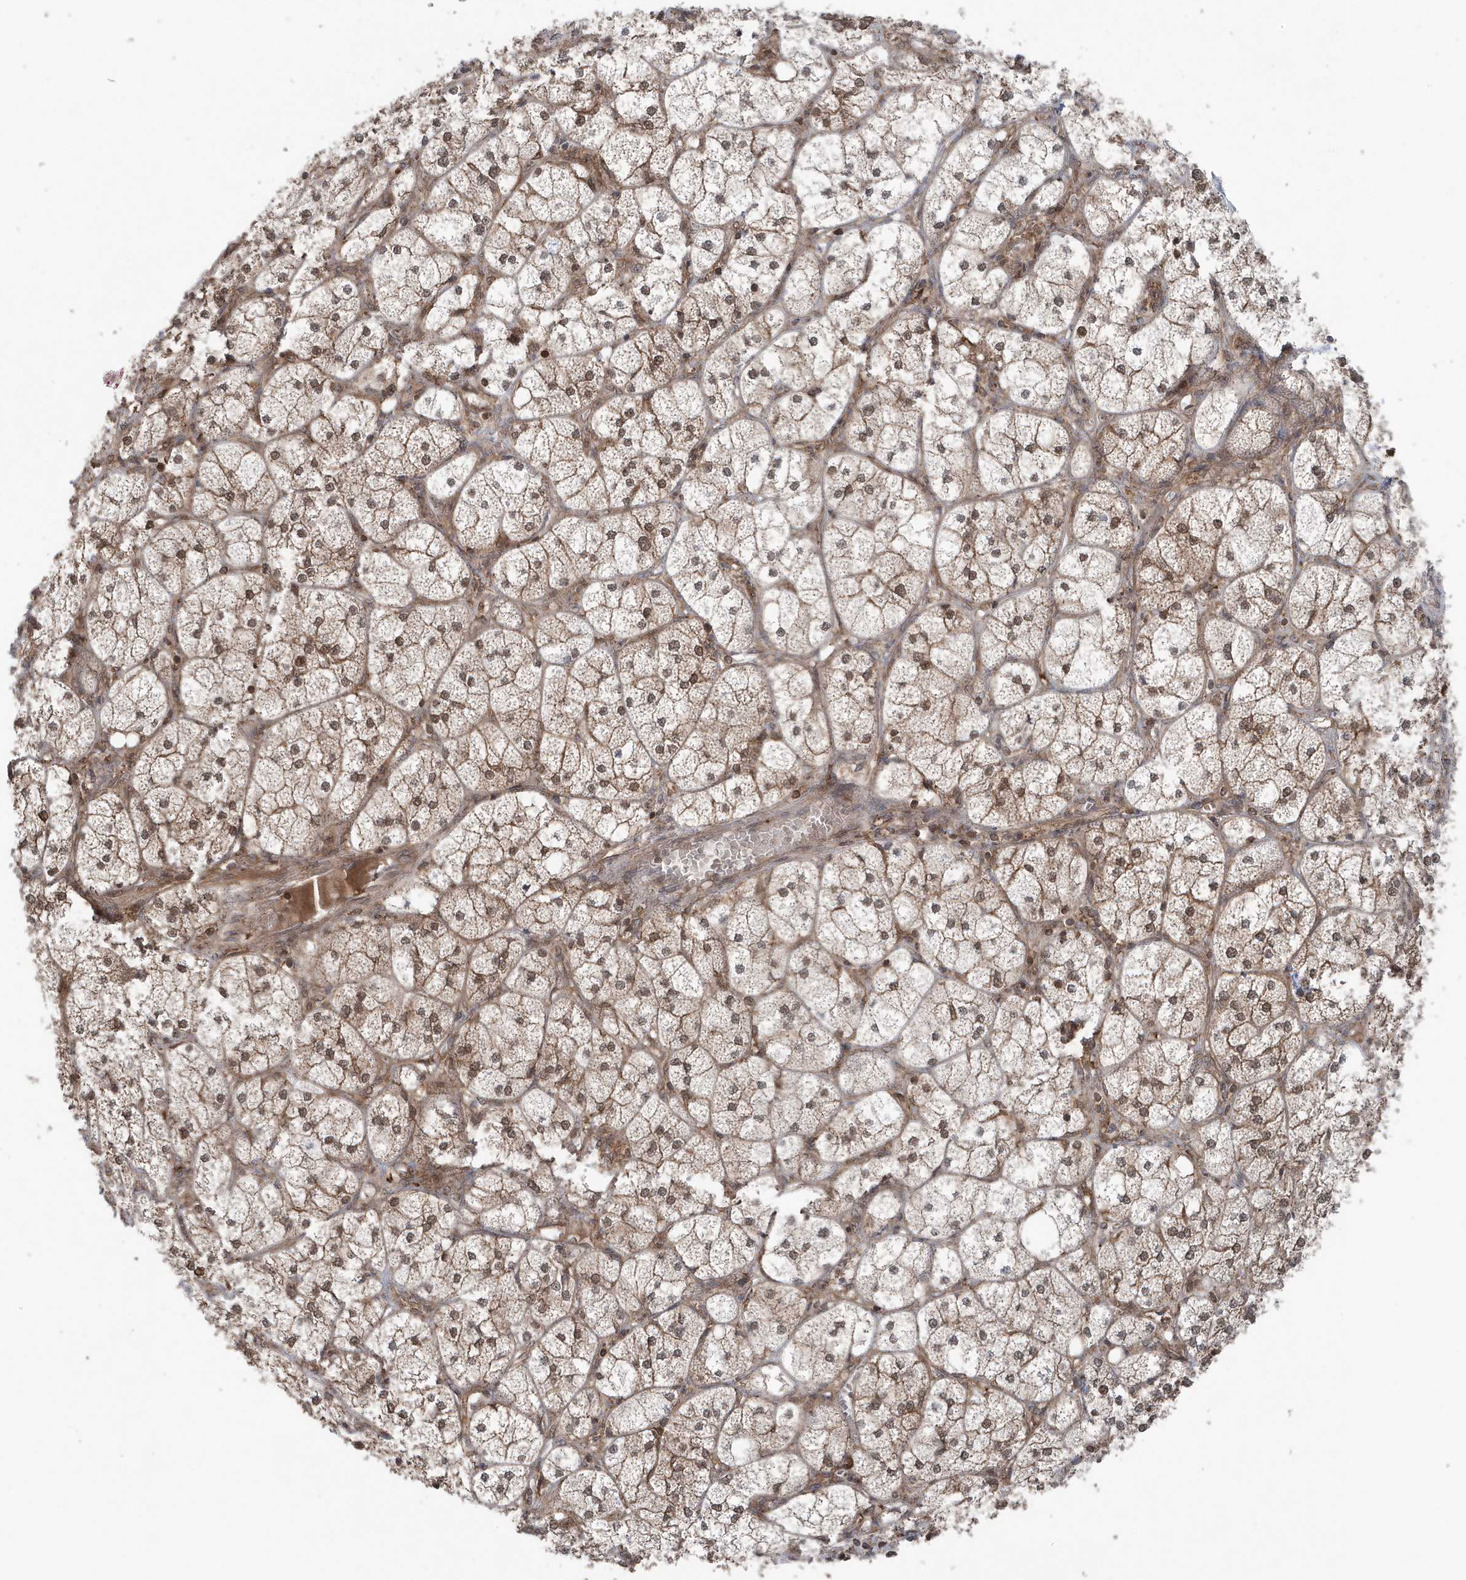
{"staining": {"intensity": "strong", "quantity": "25%-75%", "location": "cytoplasmic/membranous,nuclear"}, "tissue": "adrenal gland", "cell_type": "Glandular cells", "image_type": "normal", "snomed": [{"axis": "morphology", "description": "Normal tissue, NOS"}, {"axis": "topography", "description": "Adrenal gland"}], "caption": "Immunohistochemical staining of normal adrenal gland shows high levels of strong cytoplasmic/membranous,nuclear expression in about 25%-75% of glandular cells.", "gene": "MAPK1IP1L", "patient": {"sex": "female", "age": 61}}